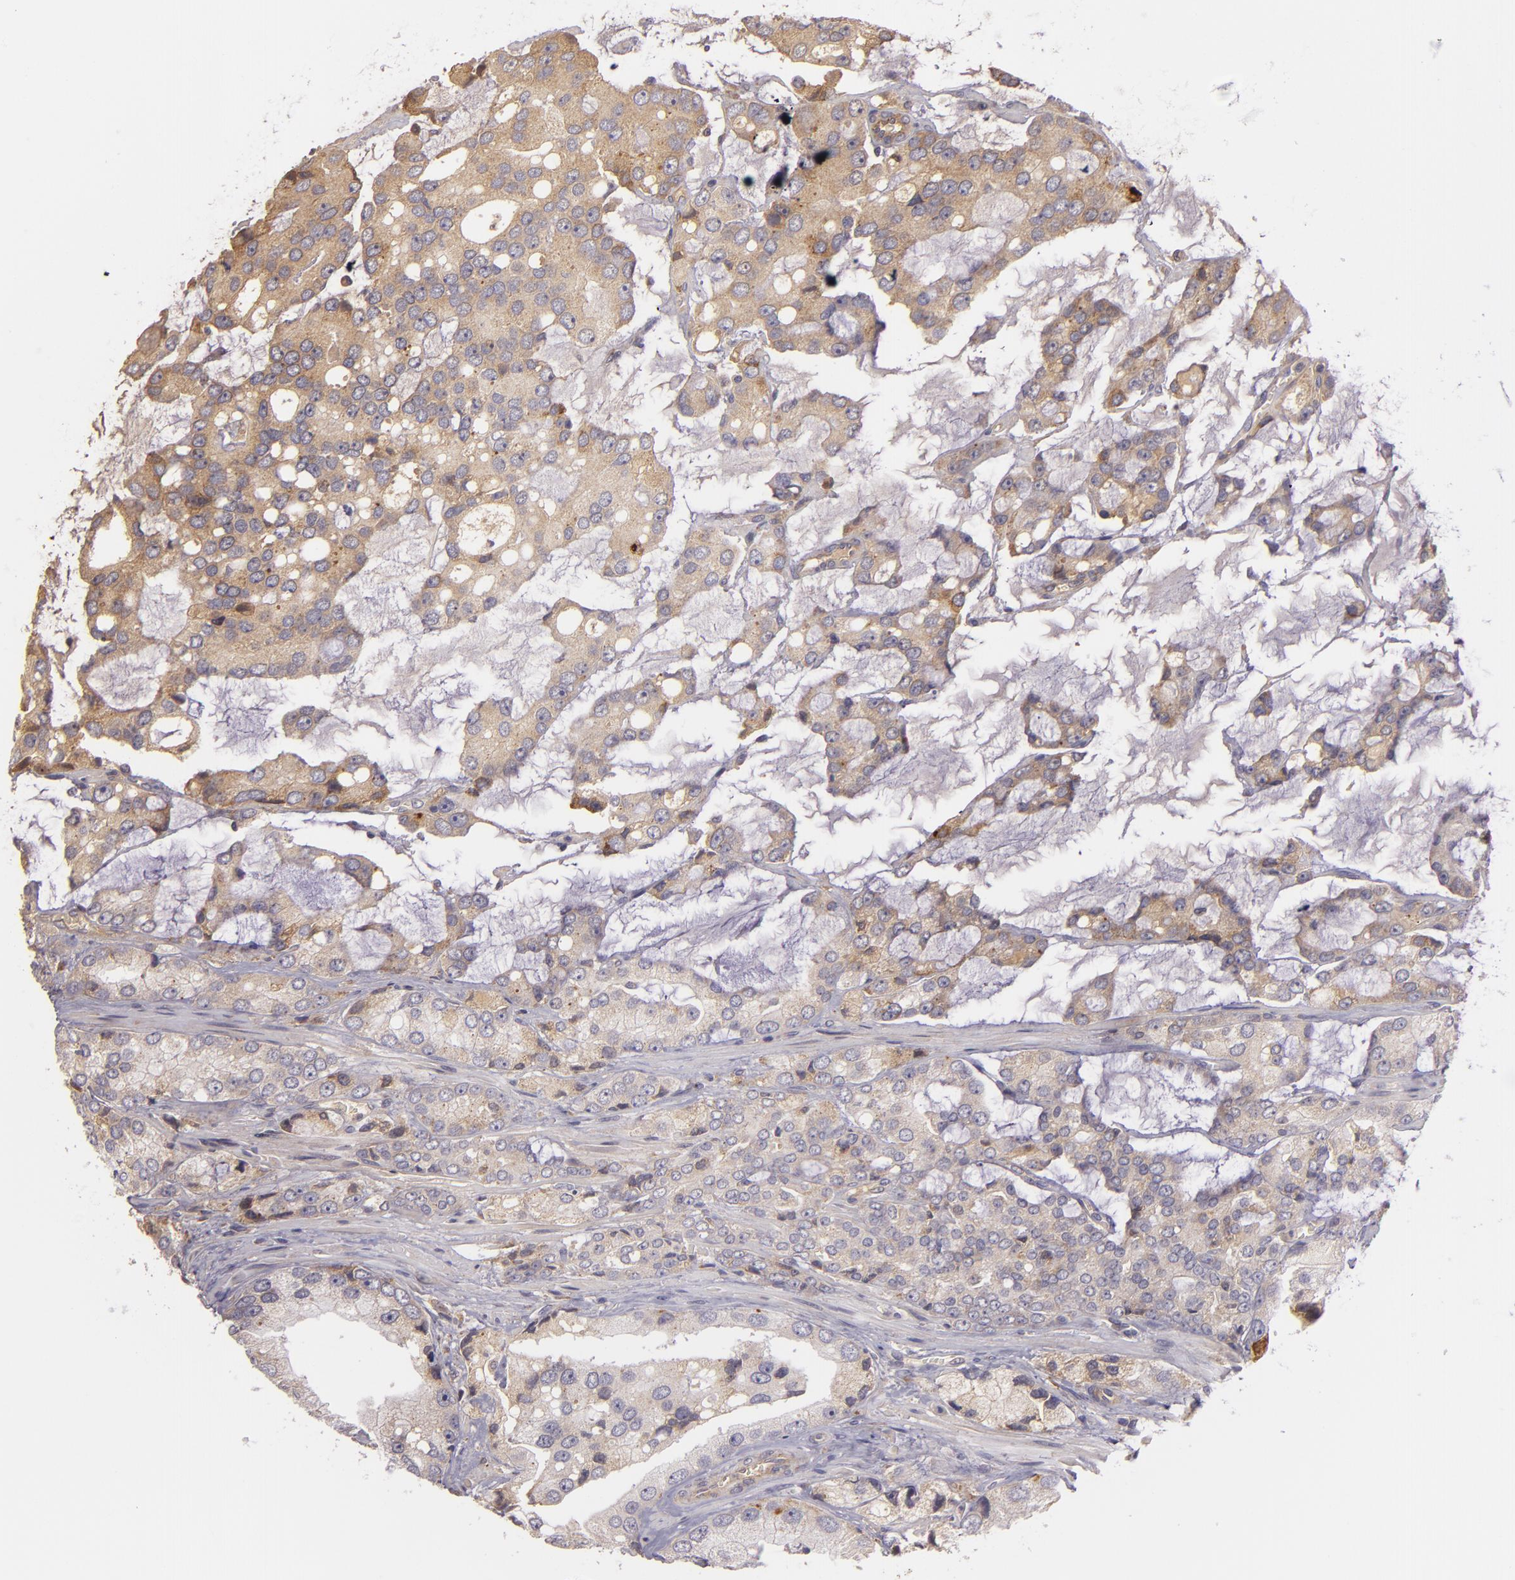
{"staining": {"intensity": "strong", "quantity": ">75%", "location": "cytoplasmic/membranous"}, "tissue": "prostate cancer", "cell_type": "Tumor cells", "image_type": "cancer", "snomed": [{"axis": "morphology", "description": "Adenocarcinoma, High grade"}, {"axis": "topography", "description": "Prostate"}], "caption": "Prostate cancer (adenocarcinoma (high-grade)) was stained to show a protein in brown. There is high levels of strong cytoplasmic/membranous staining in approximately >75% of tumor cells.", "gene": "ECE1", "patient": {"sex": "male", "age": 67}}